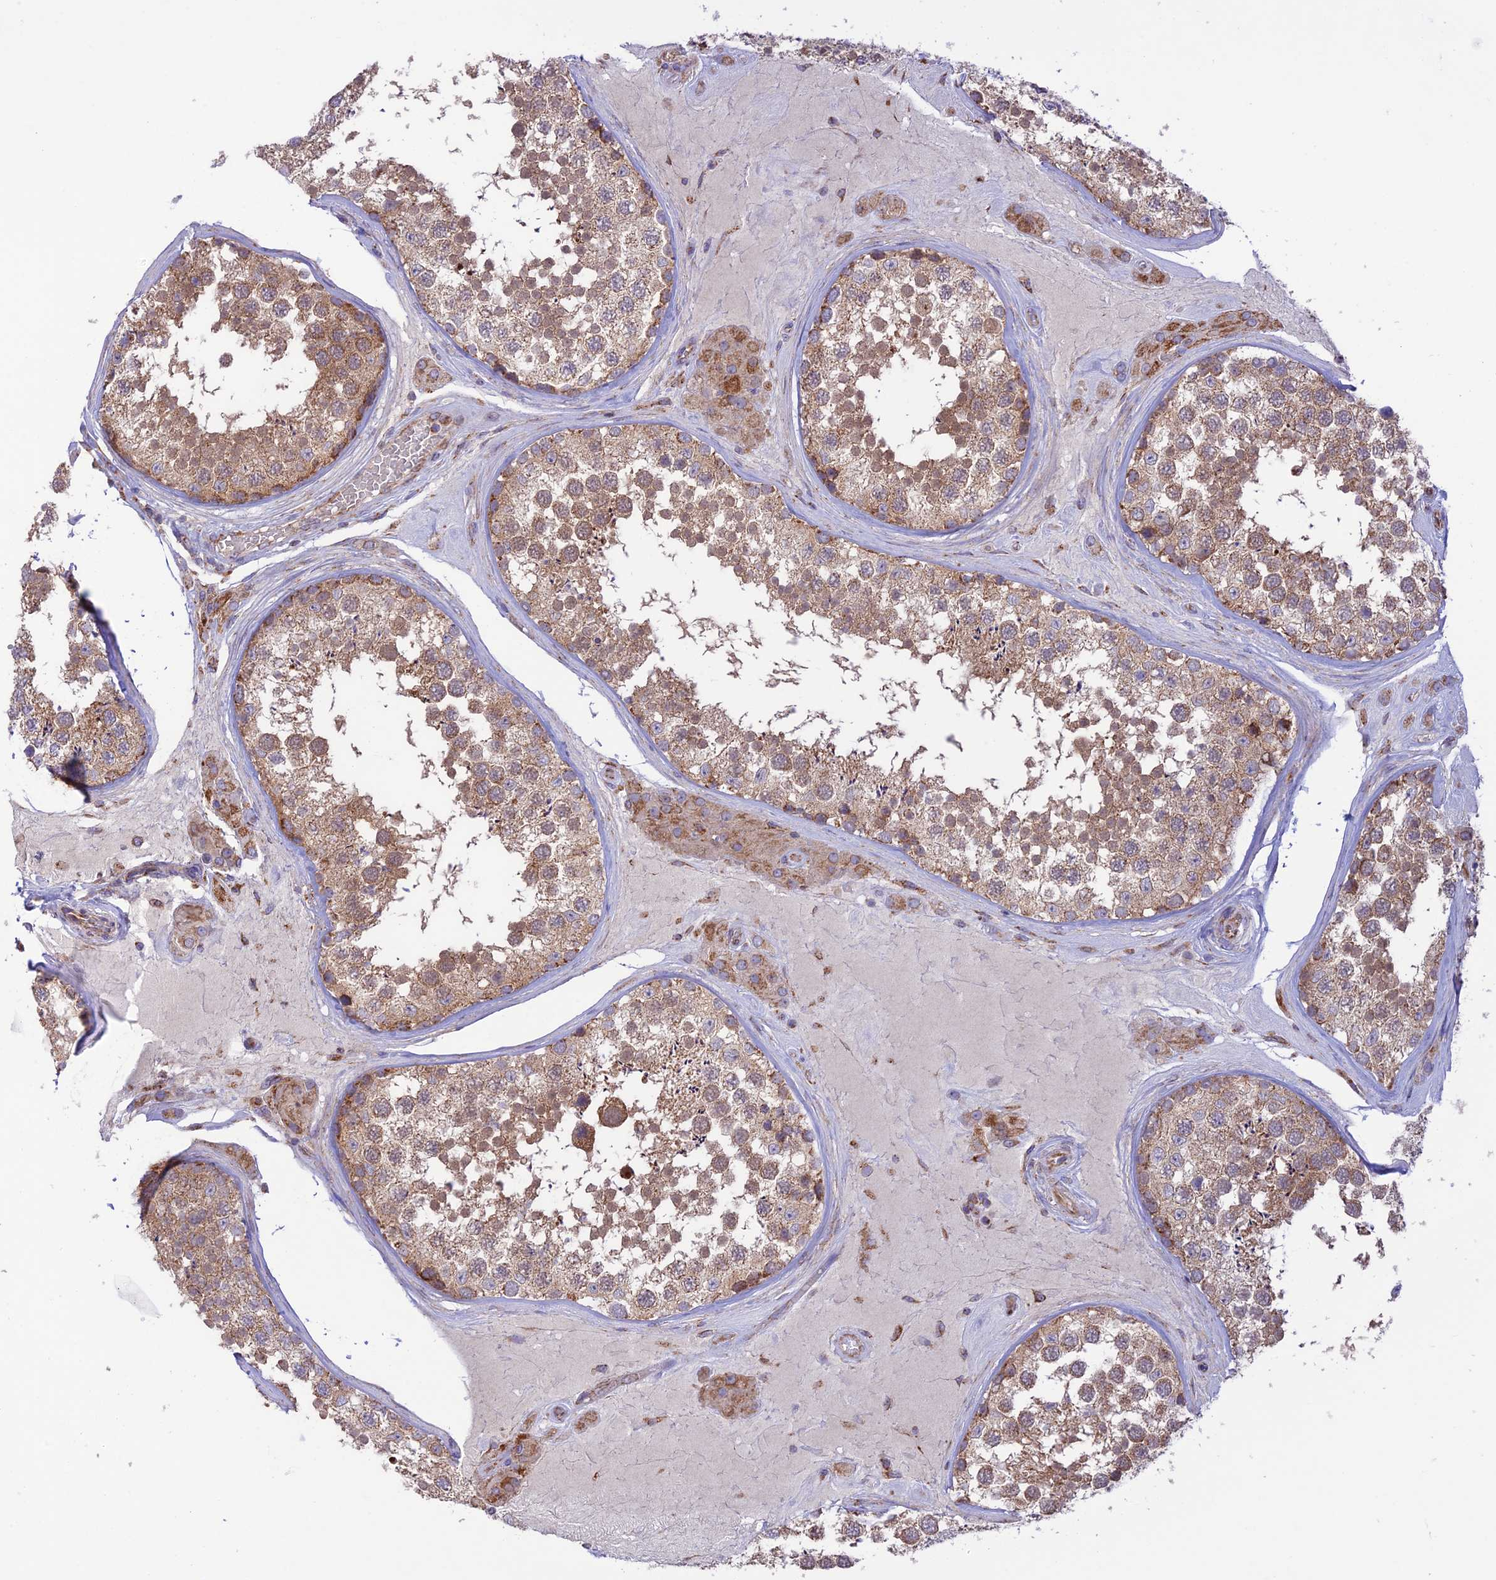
{"staining": {"intensity": "moderate", "quantity": ">75%", "location": "cytoplasmic/membranous"}, "tissue": "testis", "cell_type": "Cells in seminiferous ducts", "image_type": "normal", "snomed": [{"axis": "morphology", "description": "Normal tissue, NOS"}, {"axis": "topography", "description": "Testis"}], "caption": "Immunohistochemical staining of unremarkable testis exhibits moderate cytoplasmic/membranous protein expression in approximately >75% of cells in seminiferous ducts.", "gene": "UAP1L1", "patient": {"sex": "male", "age": 46}}